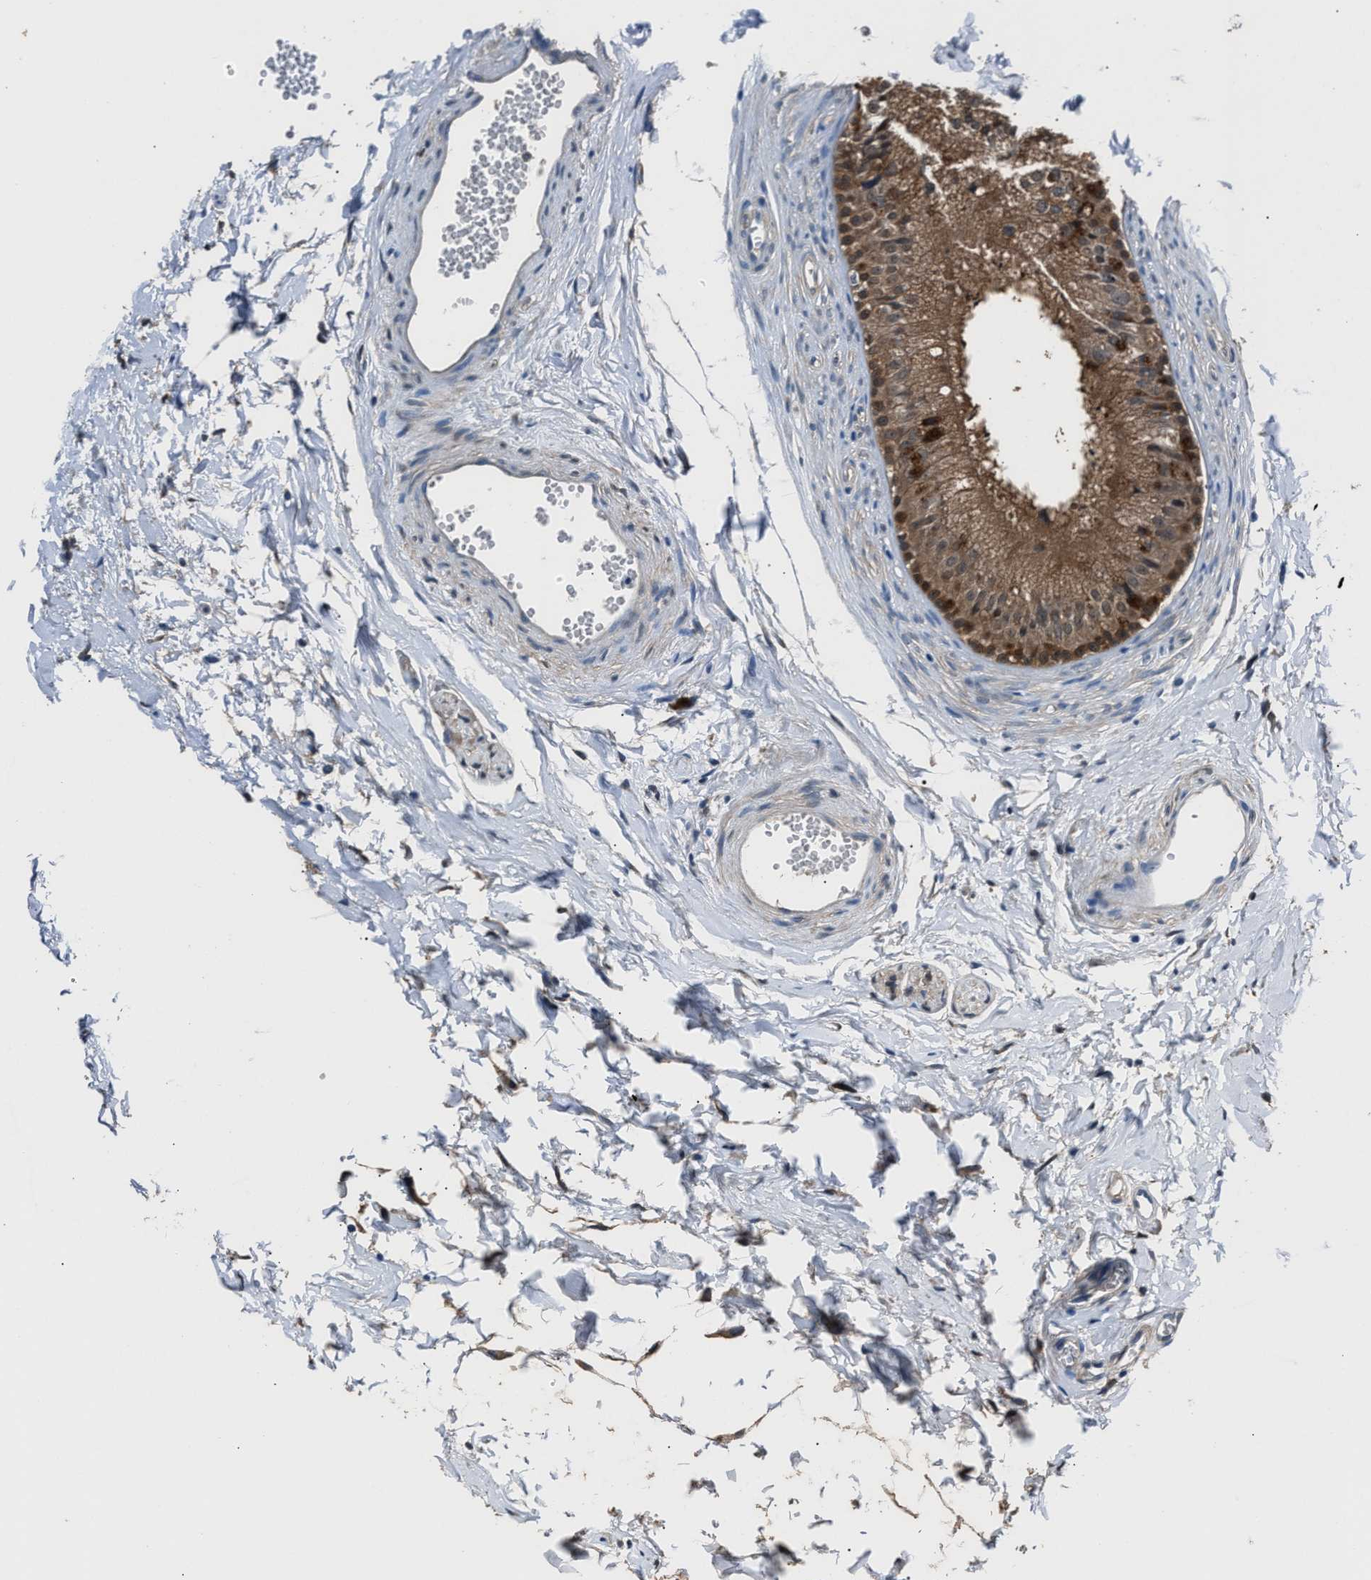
{"staining": {"intensity": "strong", "quantity": ">75%", "location": "cytoplasmic/membranous,nuclear"}, "tissue": "epididymis", "cell_type": "Glandular cells", "image_type": "normal", "snomed": [{"axis": "morphology", "description": "Normal tissue, NOS"}, {"axis": "topography", "description": "Epididymis"}], "caption": "A brown stain labels strong cytoplasmic/membranous,nuclear positivity of a protein in glandular cells of benign human epididymis.", "gene": "GSTP1", "patient": {"sex": "male", "age": 56}}